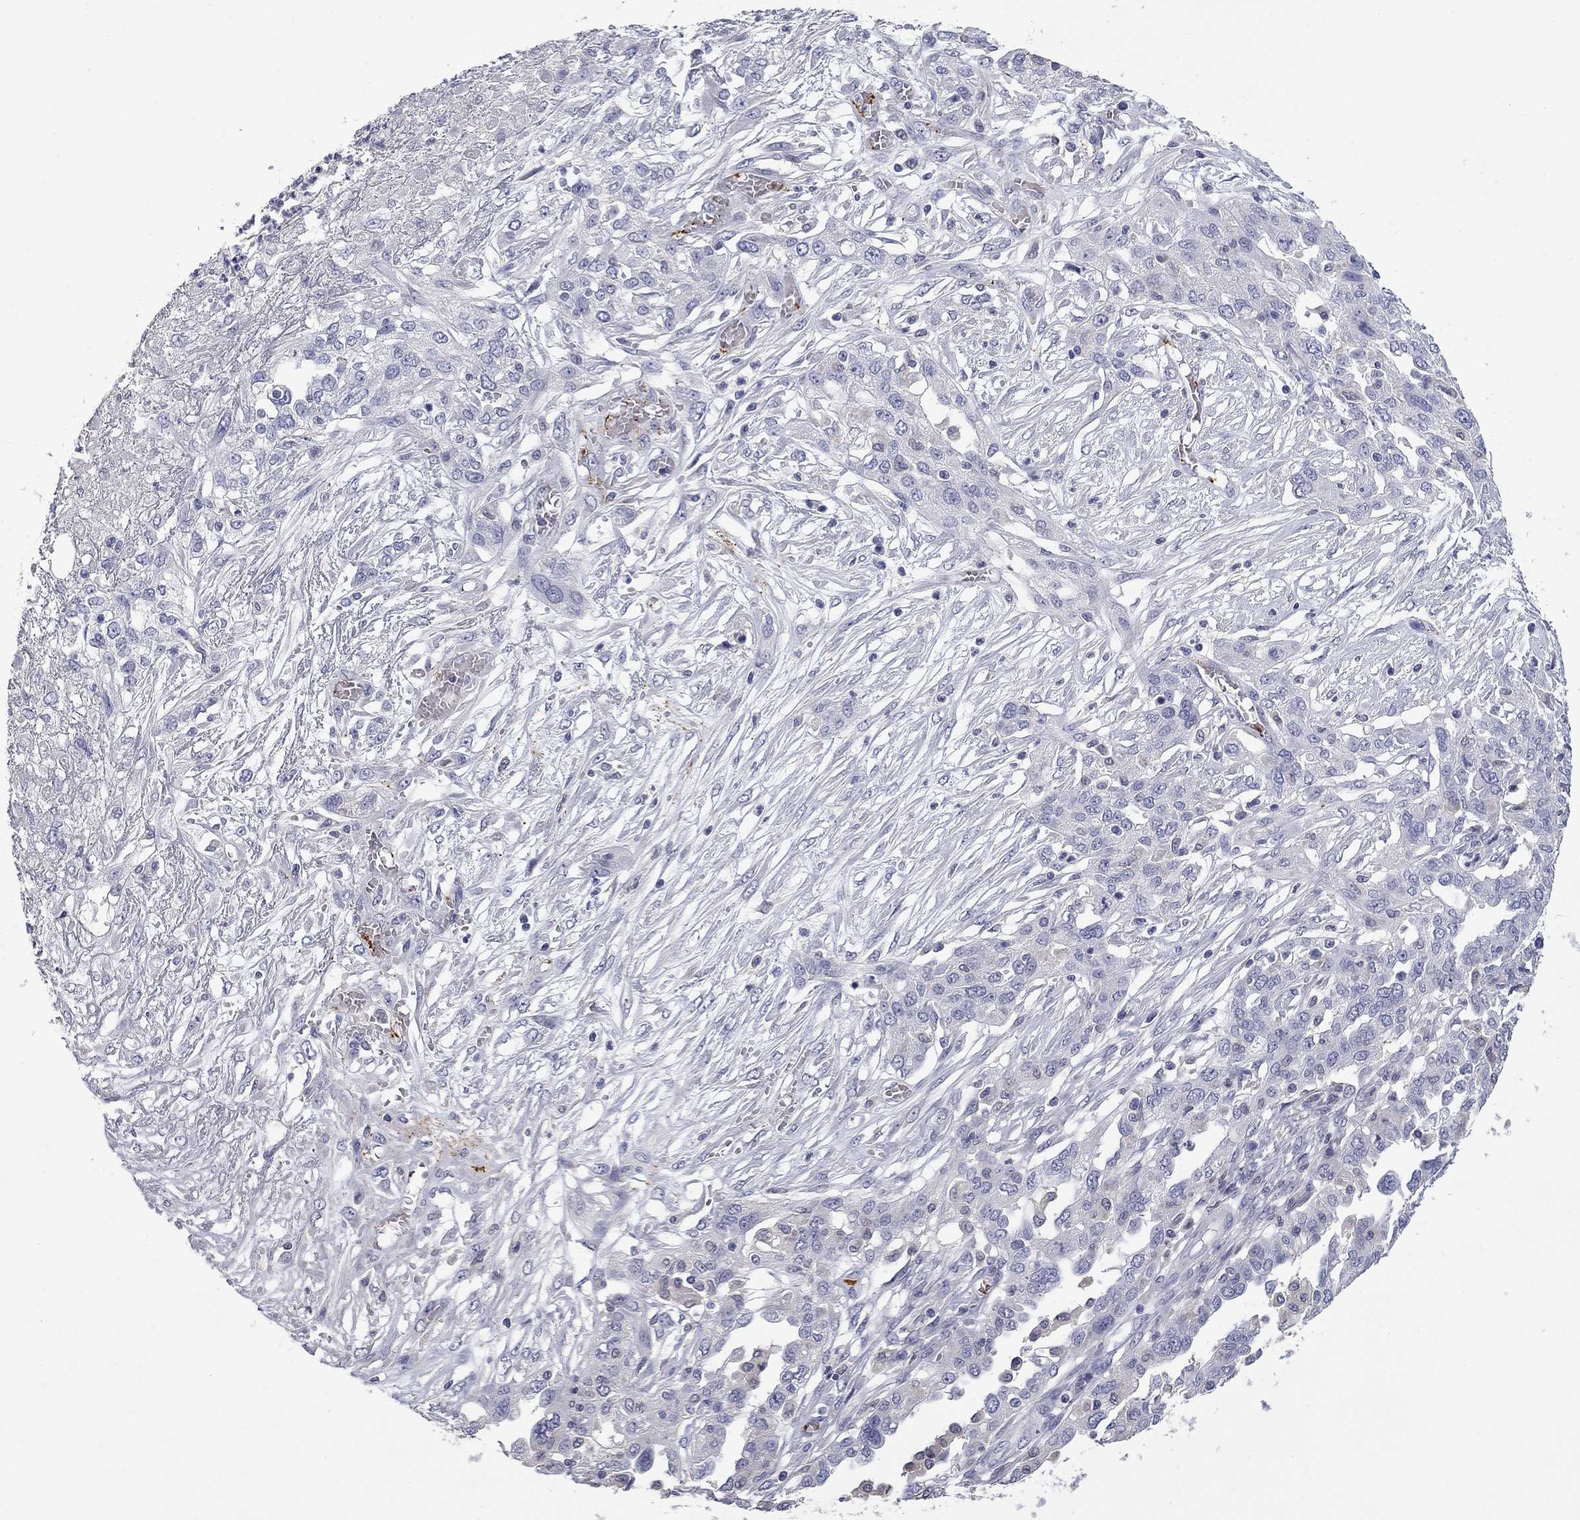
{"staining": {"intensity": "negative", "quantity": "none", "location": "none"}, "tissue": "ovarian cancer", "cell_type": "Tumor cells", "image_type": "cancer", "snomed": [{"axis": "morphology", "description": "Cystadenocarcinoma, serous, NOS"}, {"axis": "topography", "description": "Ovary"}], "caption": "DAB immunohistochemical staining of serous cystadenocarcinoma (ovarian) demonstrates no significant expression in tumor cells.", "gene": "PLEK", "patient": {"sex": "female", "age": 67}}